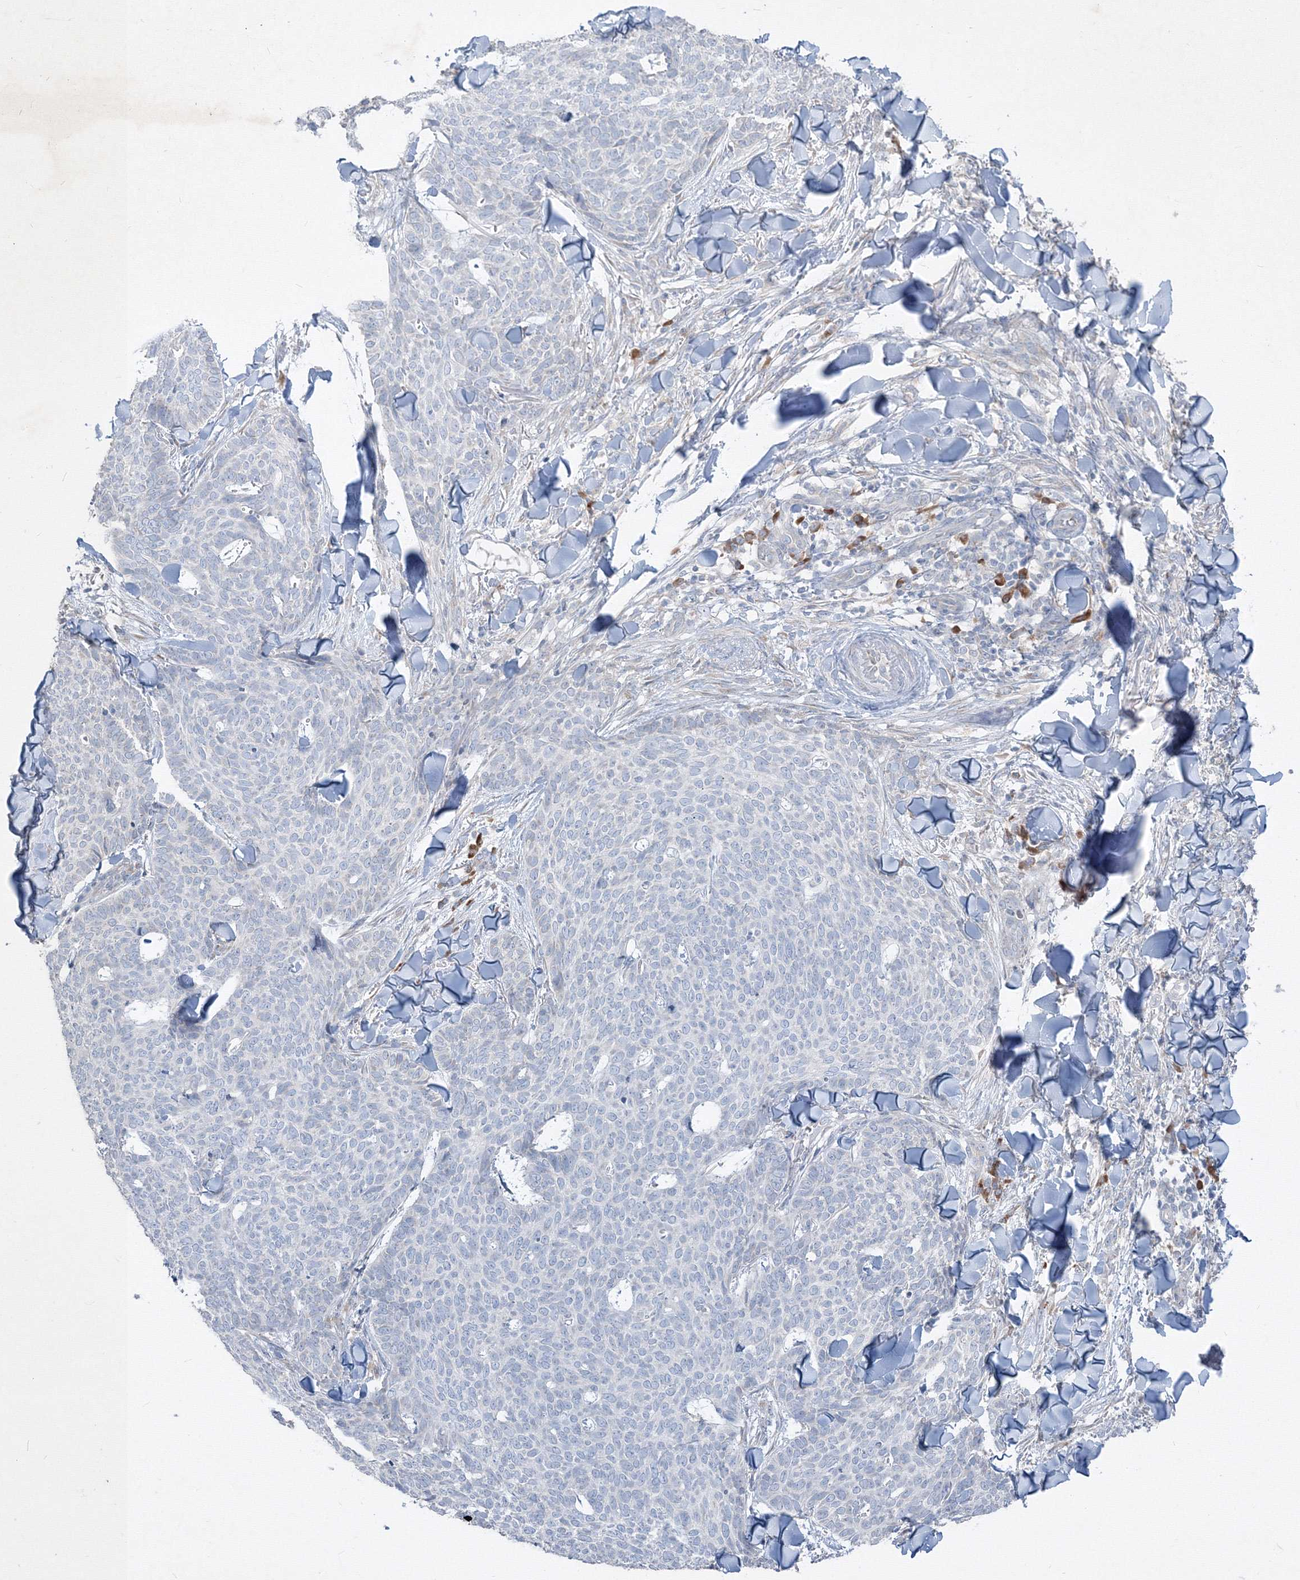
{"staining": {"intensity": "negative", "quantity": "none", "location": "none"}, "tissue": "skin cancer", "cell_type": "Tumor cells", "image_type": "cancer", "snomed": [{"axis": "morphology", "description": "Normal tissue, NOS"}, {"axis": "morphology", "description": "Basal cell carcinoma"}, {"axis": "topography", "description": "Skin"}], "caption": "The immunohistochemistry (IHC) photomicrograph has no significant positivity in tumor cells of basal cell carcinoma (skin) tissue.", "gene": "IFNAR1", "patient": {"sex": "male", "age": 50}}